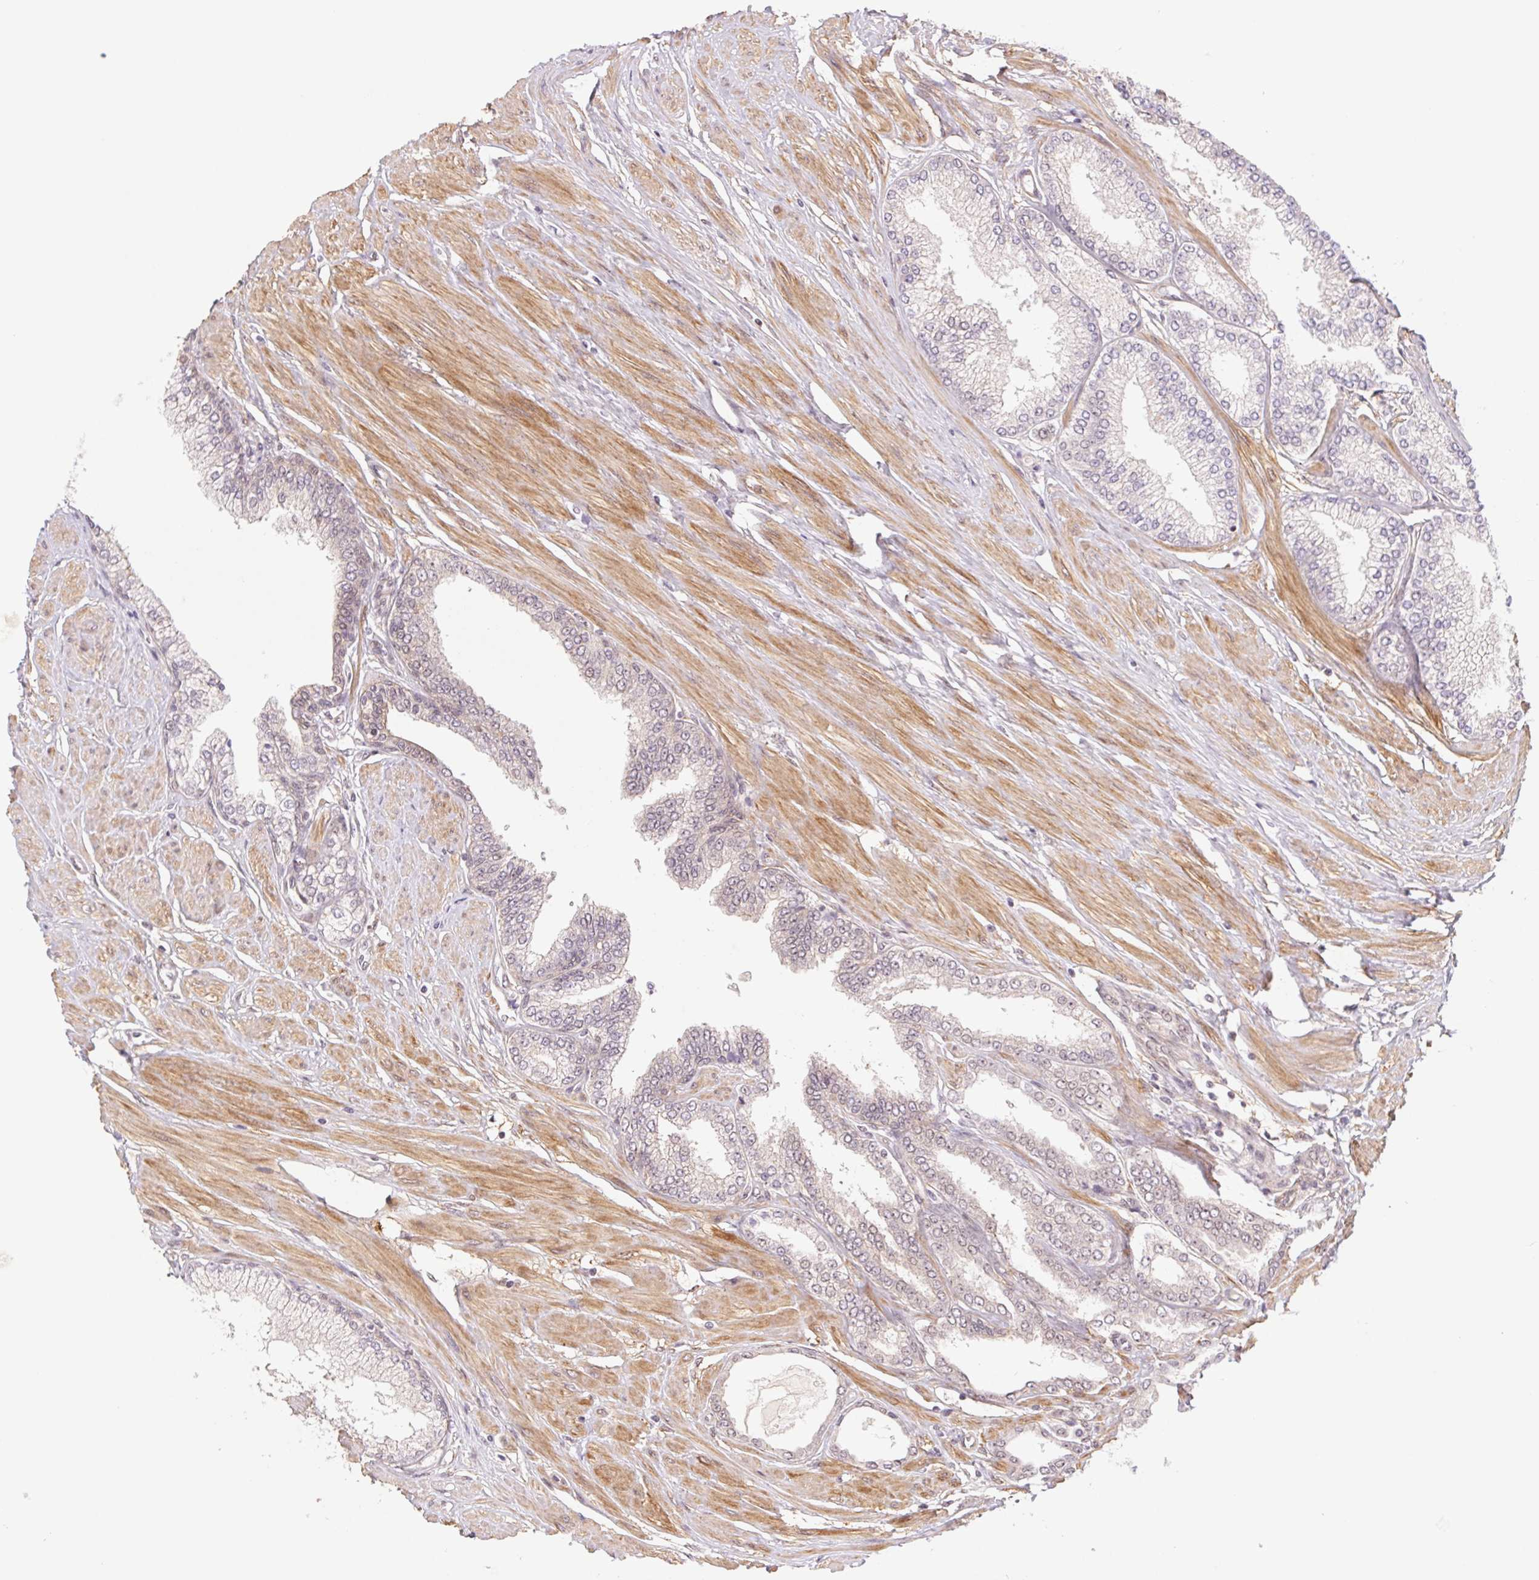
{"staining": {"intensity": "negative", "quantity": "none", "location": "none"}, "tissue": "prostate cancer", "cell_type": "Tumor cells", "image_type": "cancer", "snomed": [{"axis": "morphology", "description": "Adenocarcinoma, Low grade"}, {"axis": "topography", "description": "Prostate"}], "caption": "A micrograph of adenocarcinoma (low-grade) (prostate) stained for a protein demonstrates no brown staining in tumor cells. (Immunohistochemistry (ihc), brightfield microscopy, high magnification).", "gene": "CWC25", "patient": {"sex": "male", "age": 55}}